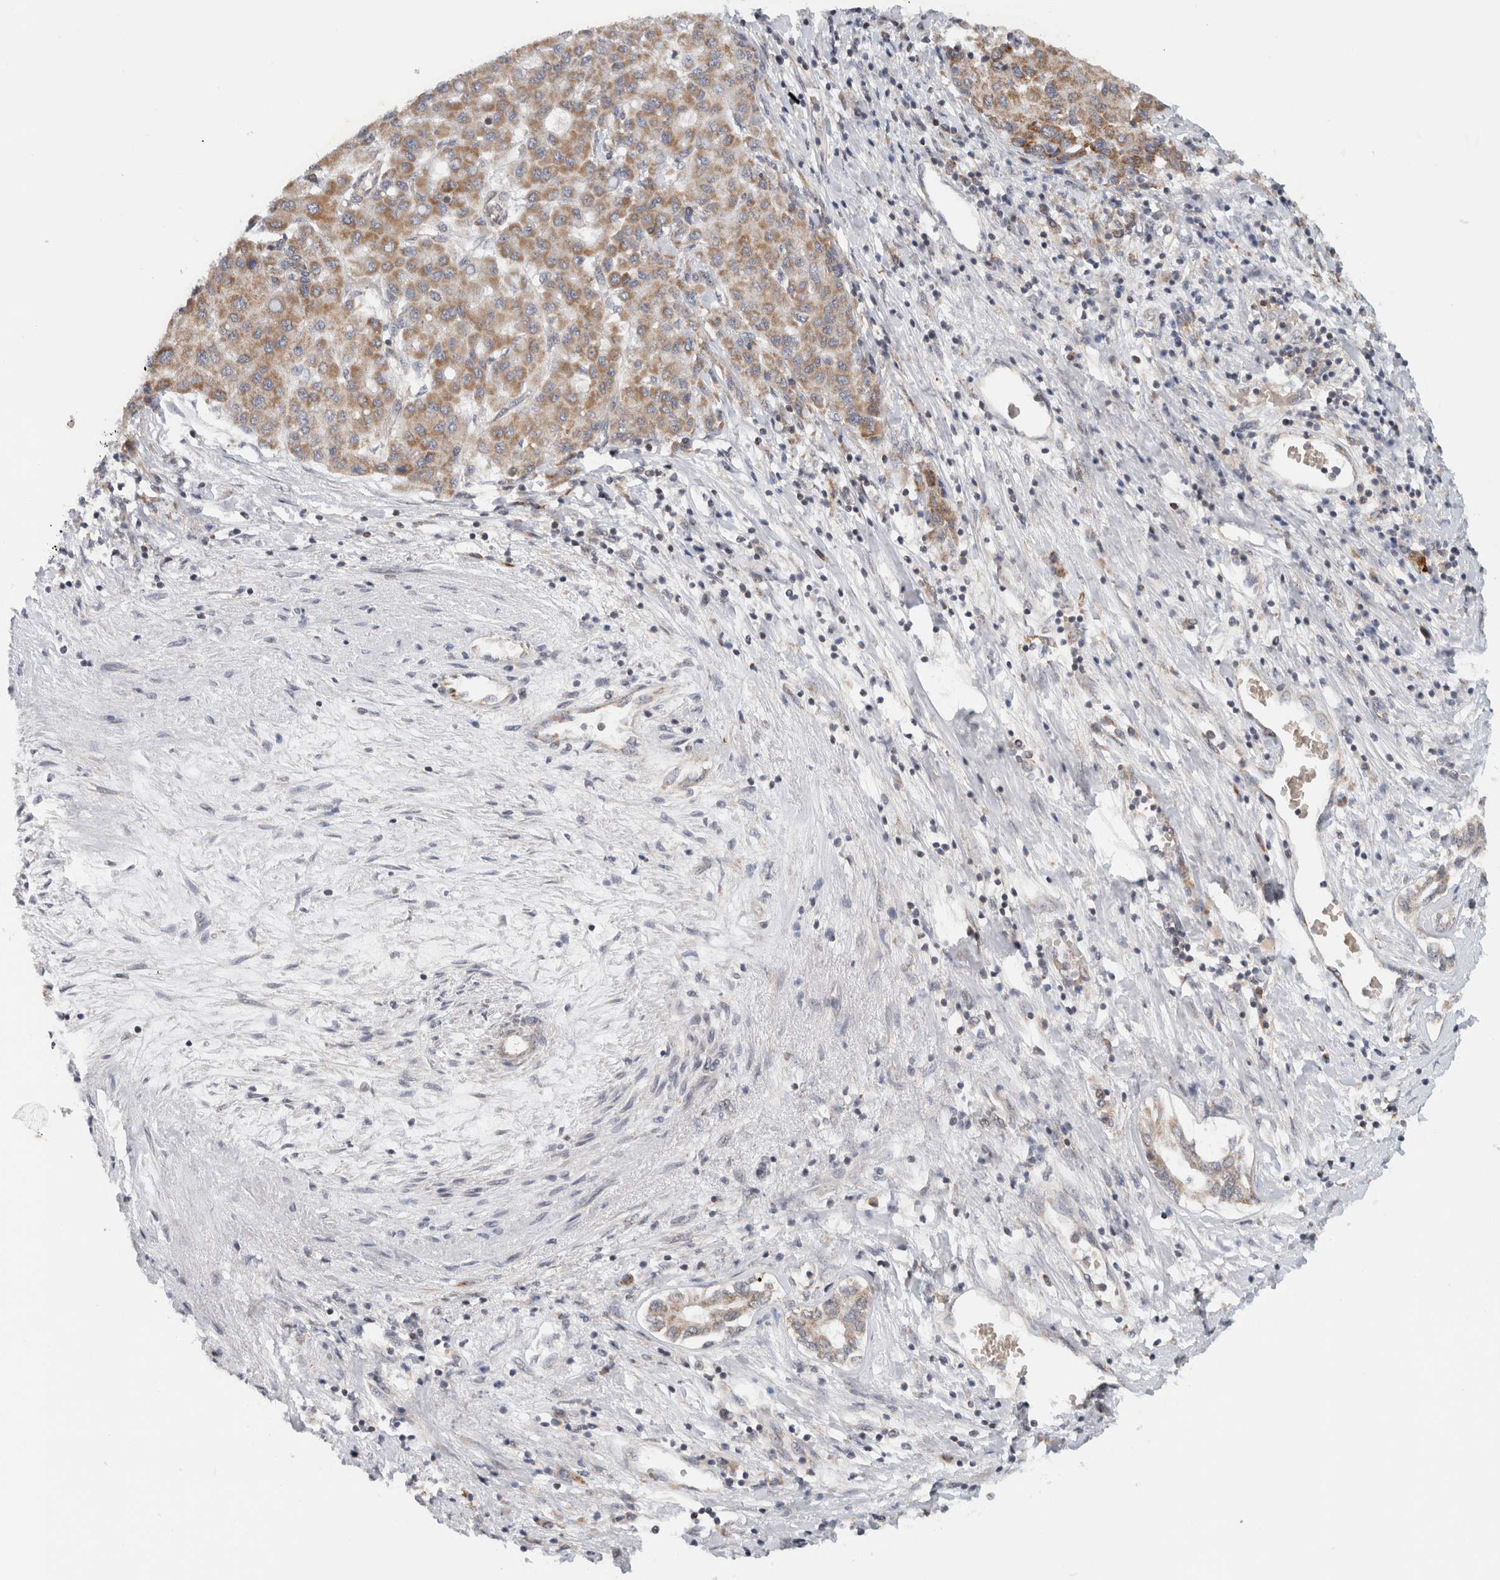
{"staining": {"intensity": "moderate", "quantity": ">75%", "location": "cytoplasmic/membranous"}, "tissue": "liver cancer", "cell_type": "Tumor cells", "image_type": "cancer", "snomed": [{"axis": "morphology", "description": "Carcinoma, Hepatocellular, NOS"}, {"axis": "topography", "description": "Liver"}], "caption": "This histopathology image displays IHC staining of human liver hepatocellular carcinoma, with medium moderate cytoplasmic/membranous positivity in approximately >75% of tumor cells.", "gene": "CMC2", "patient": {"sex": "male", "age": 65}}